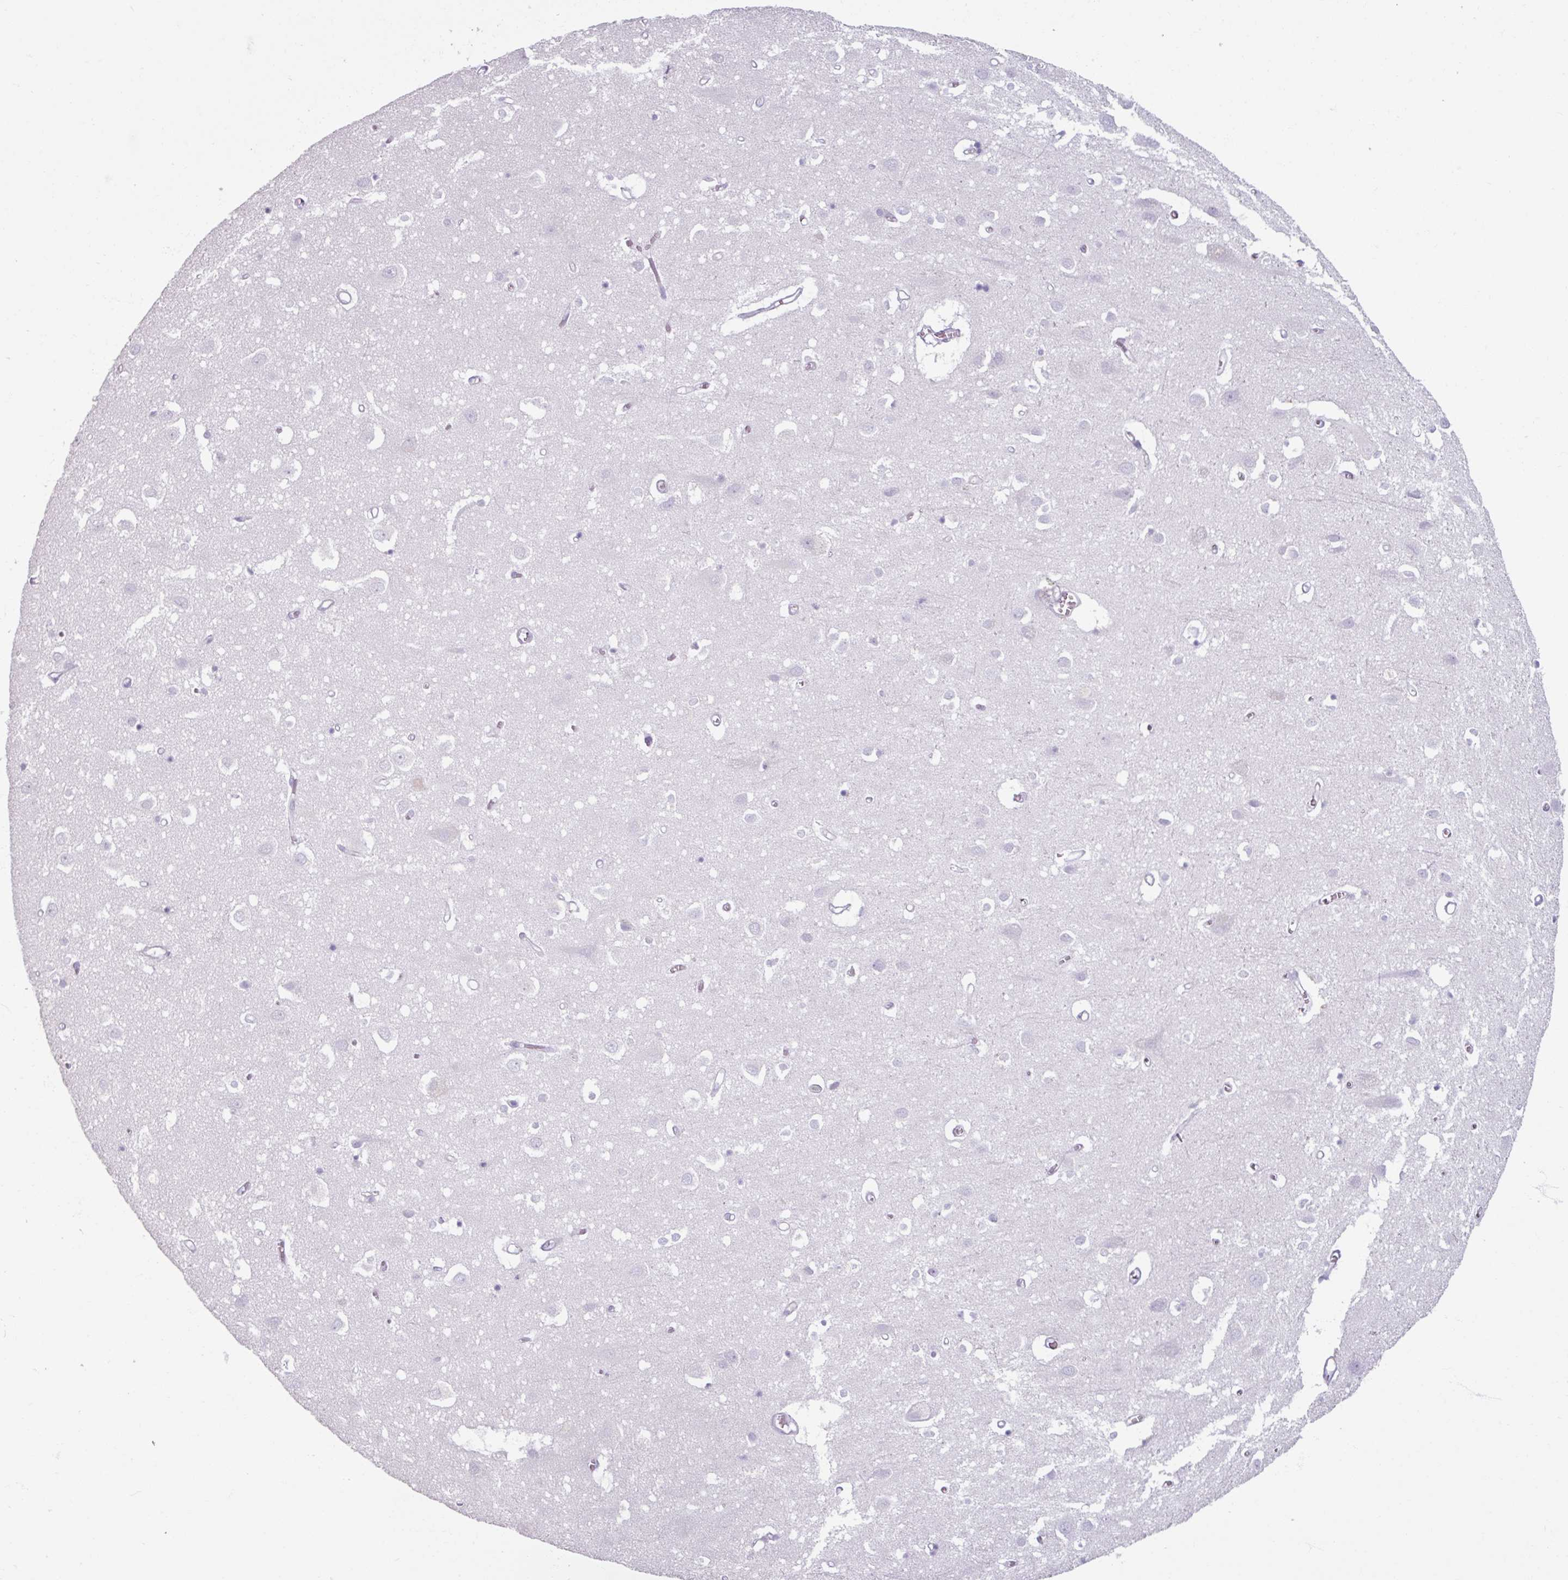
{"staining": {"intensity": "negative", "quantity": "none", "location": "none"}, "tissue": "cerebral cortex", "cell_type": "Endothelial cells", "image_type": "normal", "snomed": [{"axis": "morphology", "description": "Normal tissue, NOS"}, {"axis": "topography", "description": "Cerebral cortex"}], "caption": "The histopathology image demonstrates no staining of endothelial cells in normal cerebral cortex.", "gene": "ARG1", "patient": {"sex": "male", "age": 70}}